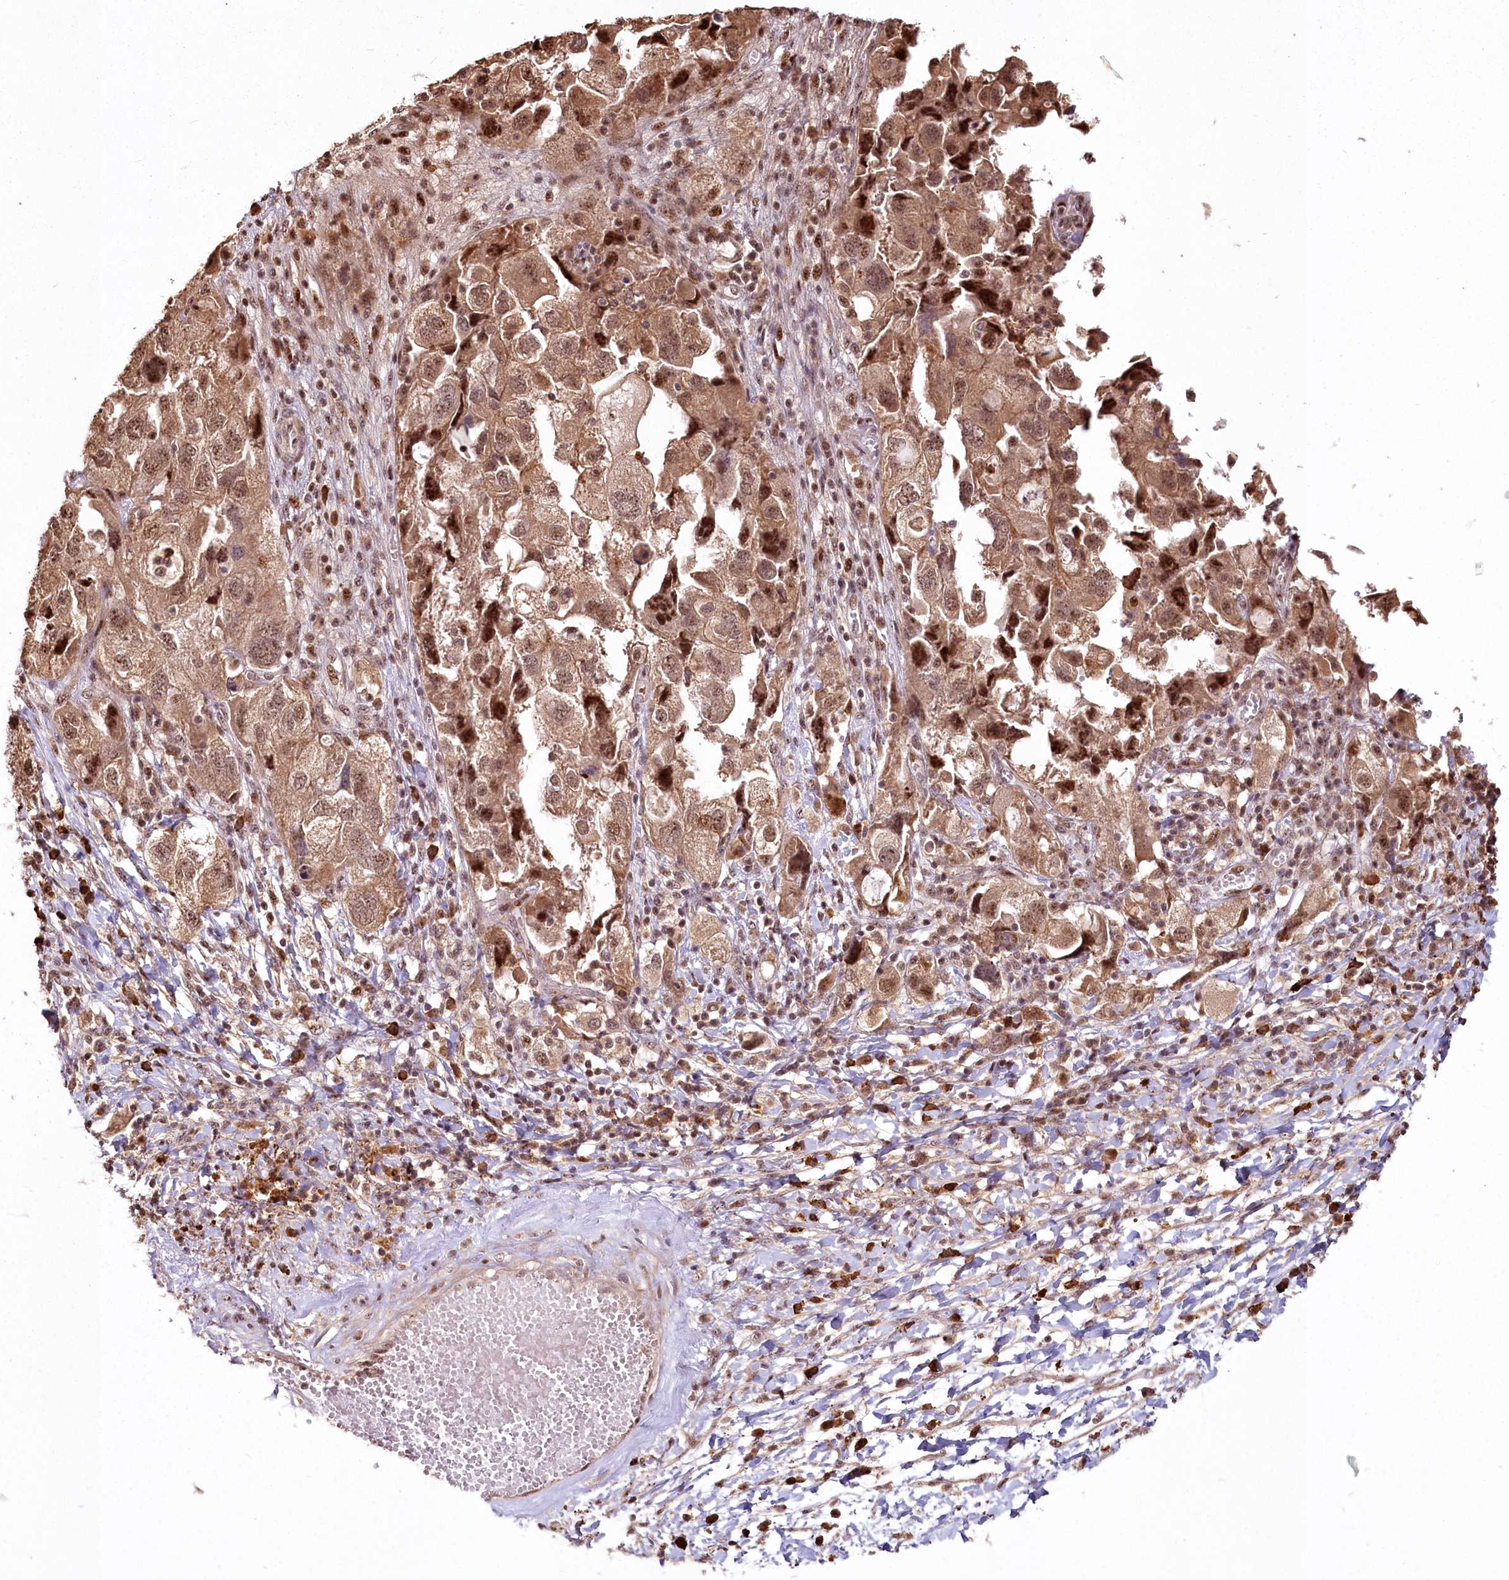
{"staining": {"intensity": "moderate", "quantity": ">75%", "location": "cytoplasmic/membranous,nuclear"}, "tissue": "ovarian cancer", "cell_type": "Tumor cells", "image_type": "cancer", "snomed": [{"axis": "morphology", "description": "Carcinoma, NOS"}, {"axis": "morphology", "description": "Cystadenocarcinoma, serous, NOS"}, {"axis": "topography", "description": "Ovary"}], "caption": "Immunohistochemical staining of serous cystadenocarcinoma (ovarian) reveals medium levels of moderate cytoplasmic/membranous and nuclear positivity in about >75% of tumor cells.", "gene": "PYROXD1", "patient": {"sex": "female", "age": 69}}